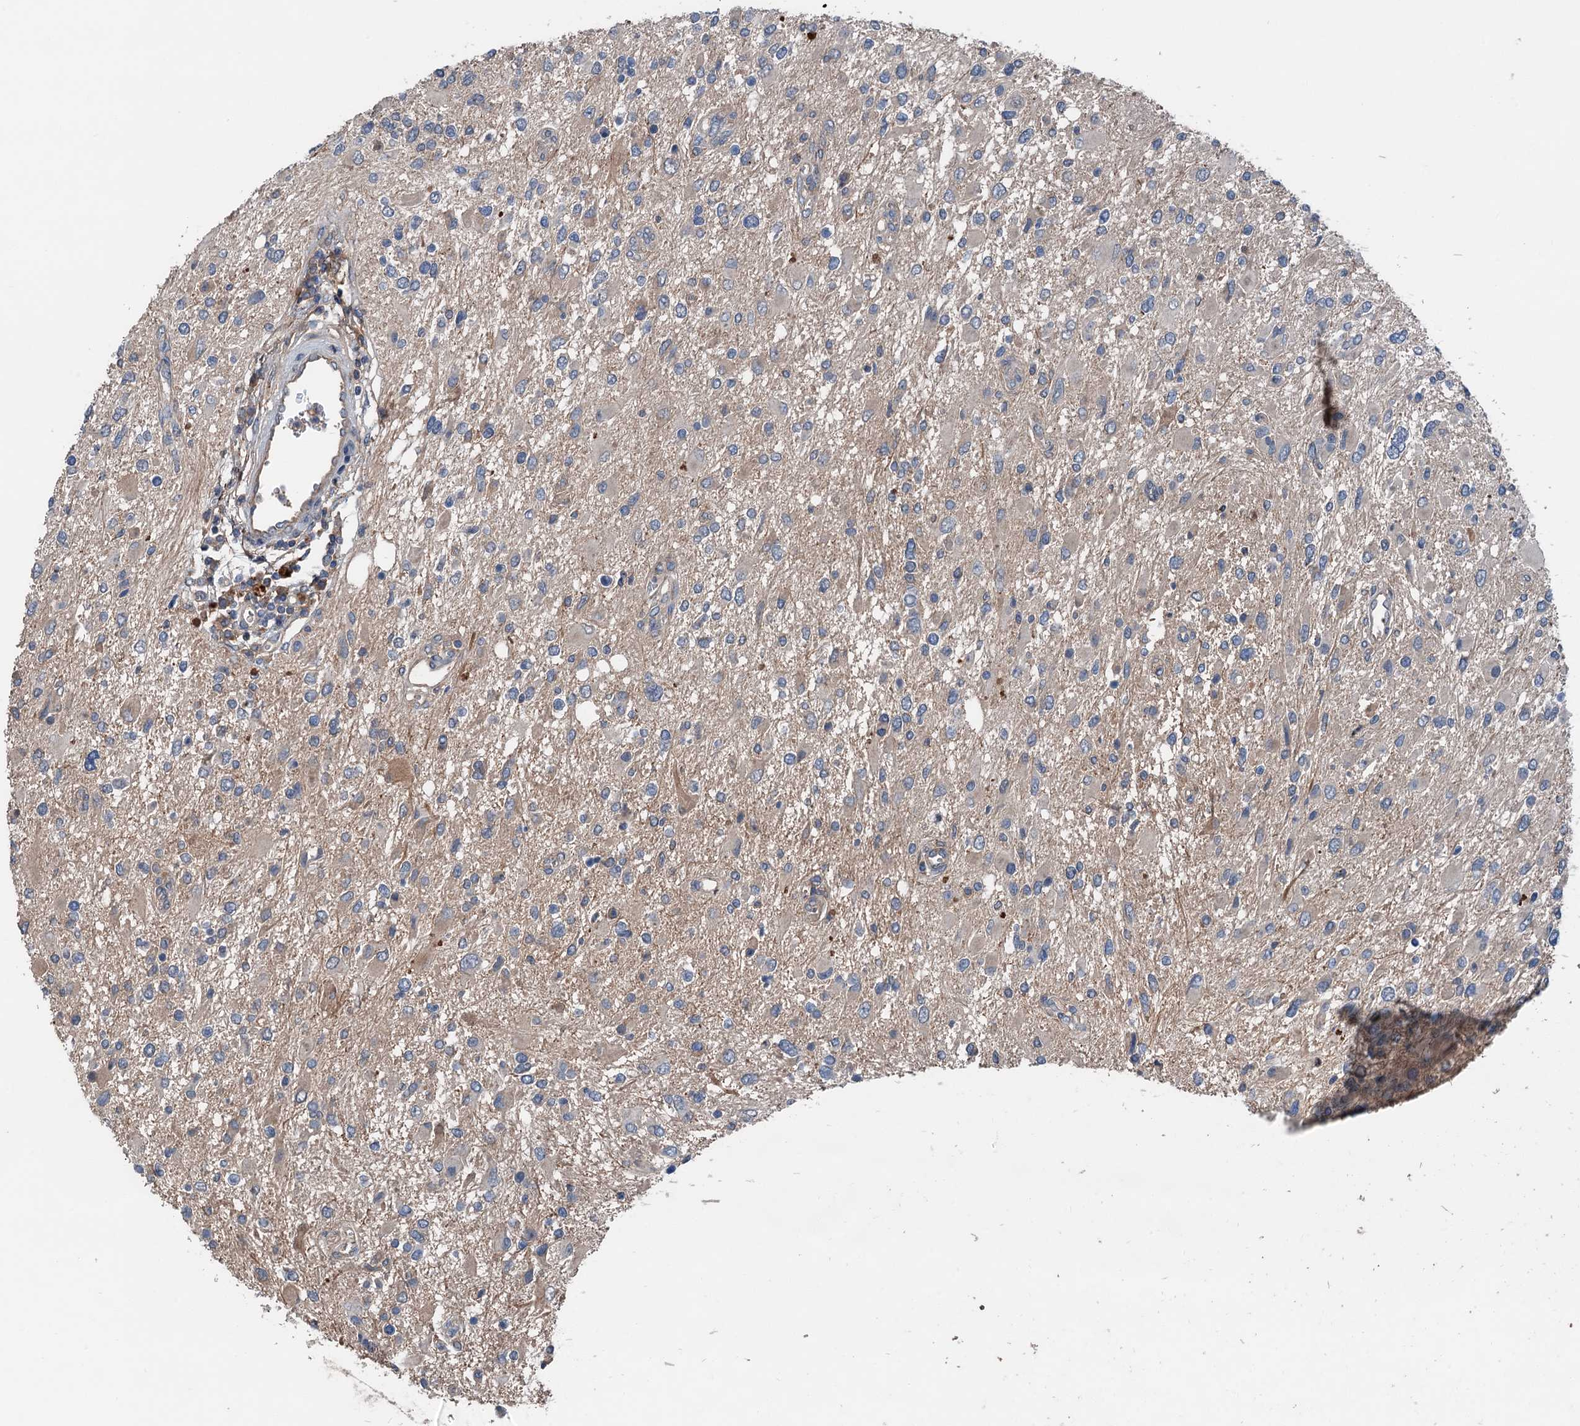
{"staining": {"intensity": "negative", "quantity": "none", "location": "none"}, "tissue": "glioma", "cell_type": "Tumor cells", "image_type": "cancer", "snomed": [{"axis": "morphology", "description": "Glioma, malignant, High grade"}, {"axis": "topography", "description": "Brain"}], "caption": "Malignant glioma (high-grade) stained for a protein using immunohistochemistry (IHC) displays no staining tumor cells.", "gene": "SLC2A10", "patient": {"sex": "male", "age": 53}}